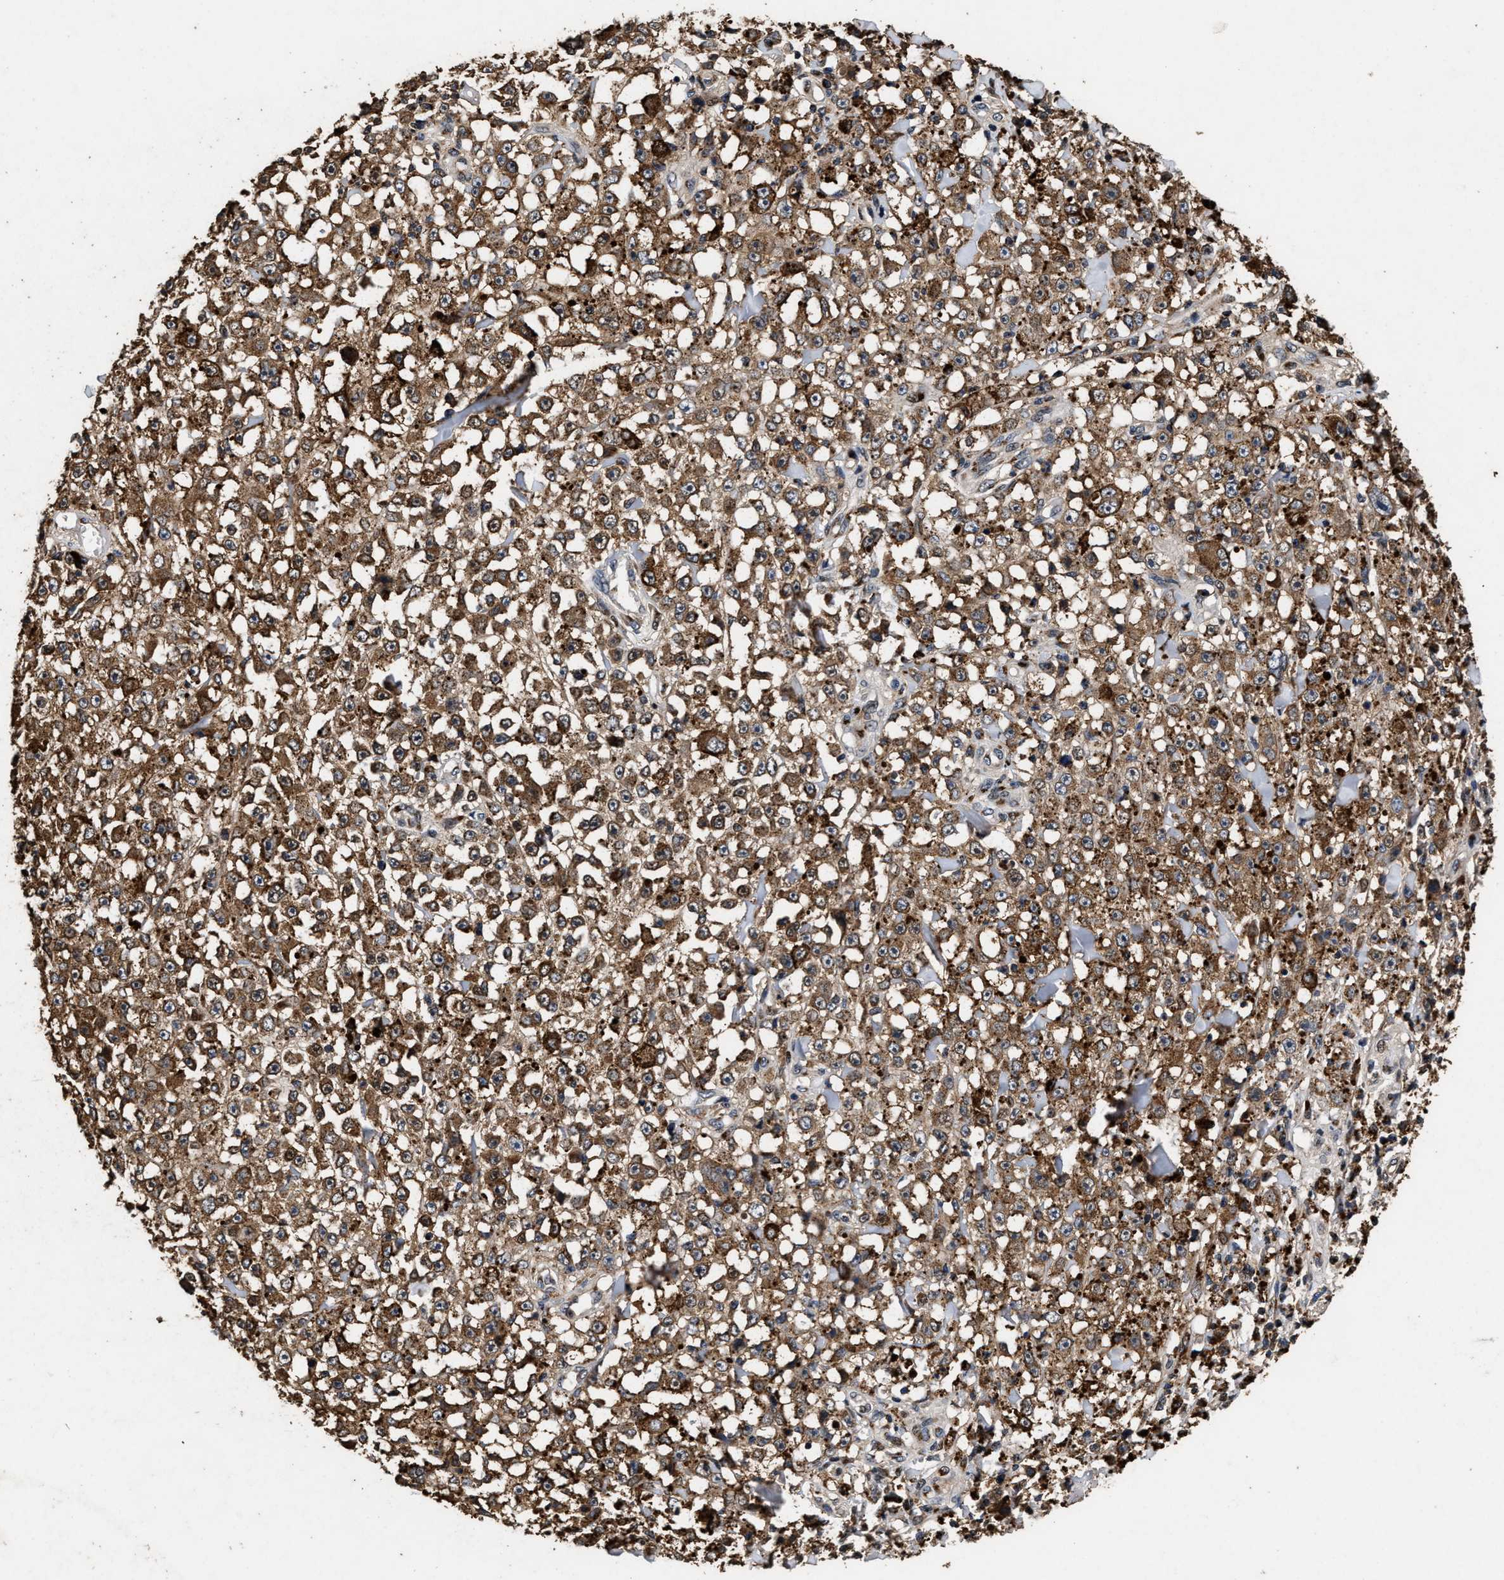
{"staining": {"intensity": "moderate", "quantity": ">75%", "location": "cytoplasmic/membranous"}, "tissue": "melanoma", "cell_type": "Tumor cells", "image_type": "cancer", "snomed": [{"axis": "morphology", "description": "Malignant melanoma, NOS"}, {"axis": "topography", "description": "Skin"}], "caption": "IHC (DAB) staining of malignant melanoma shows moderate cytoplasmic/membranous protein expression in about >75% of tumor cells. The staining was performed using DAB (3,3'-diaminobenzidine) to visualize the protein expression in brown, while the nuclei were stained in blue with hematoxylin (Magnification: 20x).", "gene": "TPST2", "patient": {"sex": "female", "age": 82}}